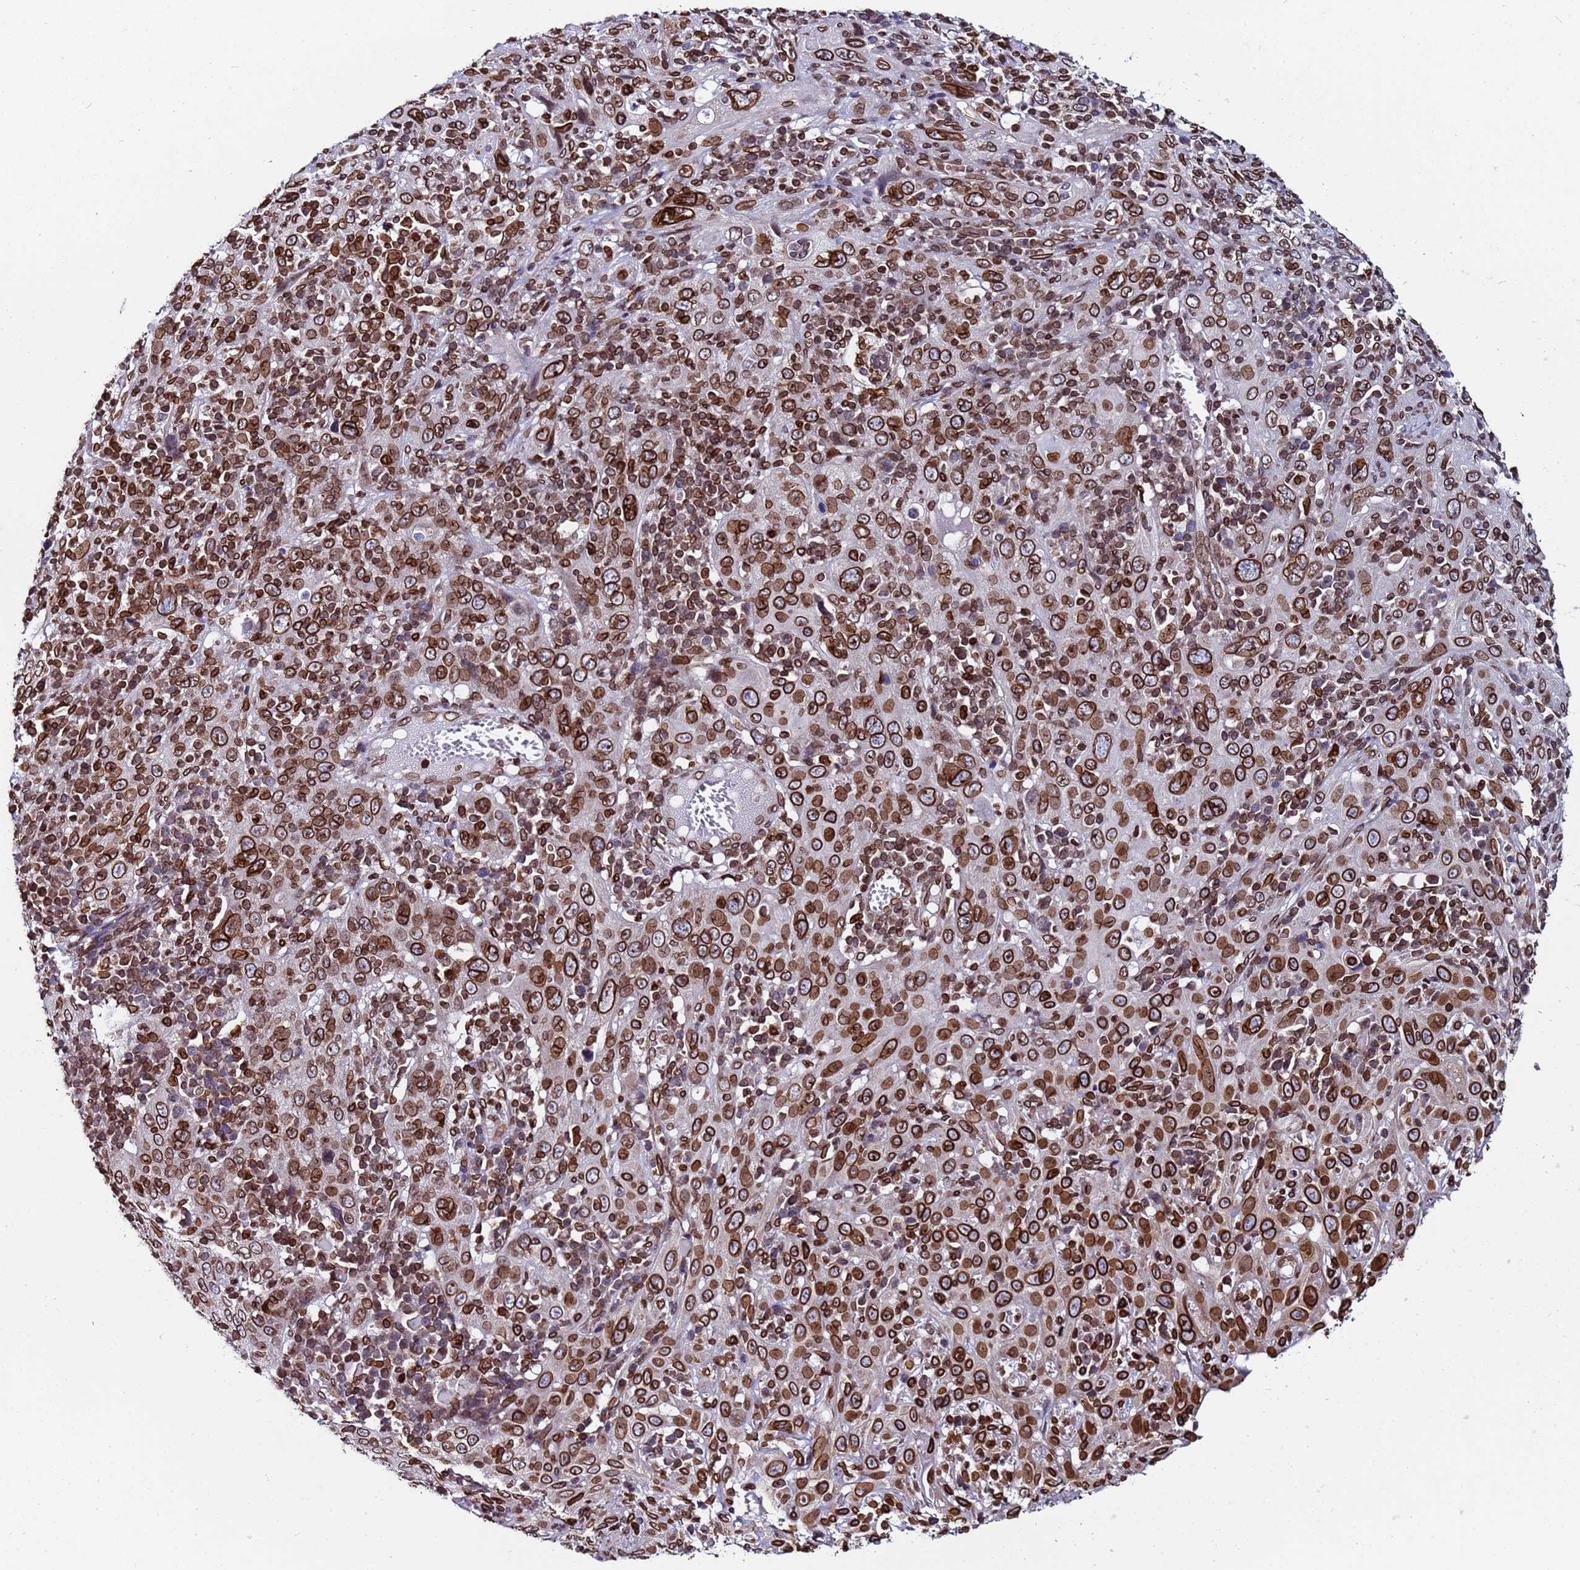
{"staining": {"intensity": "strong", "quantity": ">75%", "location": "cytoplasmic/membranous,nuclear"}, "tissue": "cervical cancer", "cell_type": "Tumor cells", "image_type": "cancer", "snomed": [{"axis": "morphology", "description": "Squamous cell carcinoma, NOS"}, {"axis": "topography", "description": "Cervix"}], "caption": "The photomicrograph exhibits staining of cervical cancer (squamous cell carcinoma), revealing strong cytoplasmic/membranous and nuclear protein staining (brown color) within tumor cells.", "gene": "TOR1AIP1", "patient": {"sex": "female", "age": 46}}